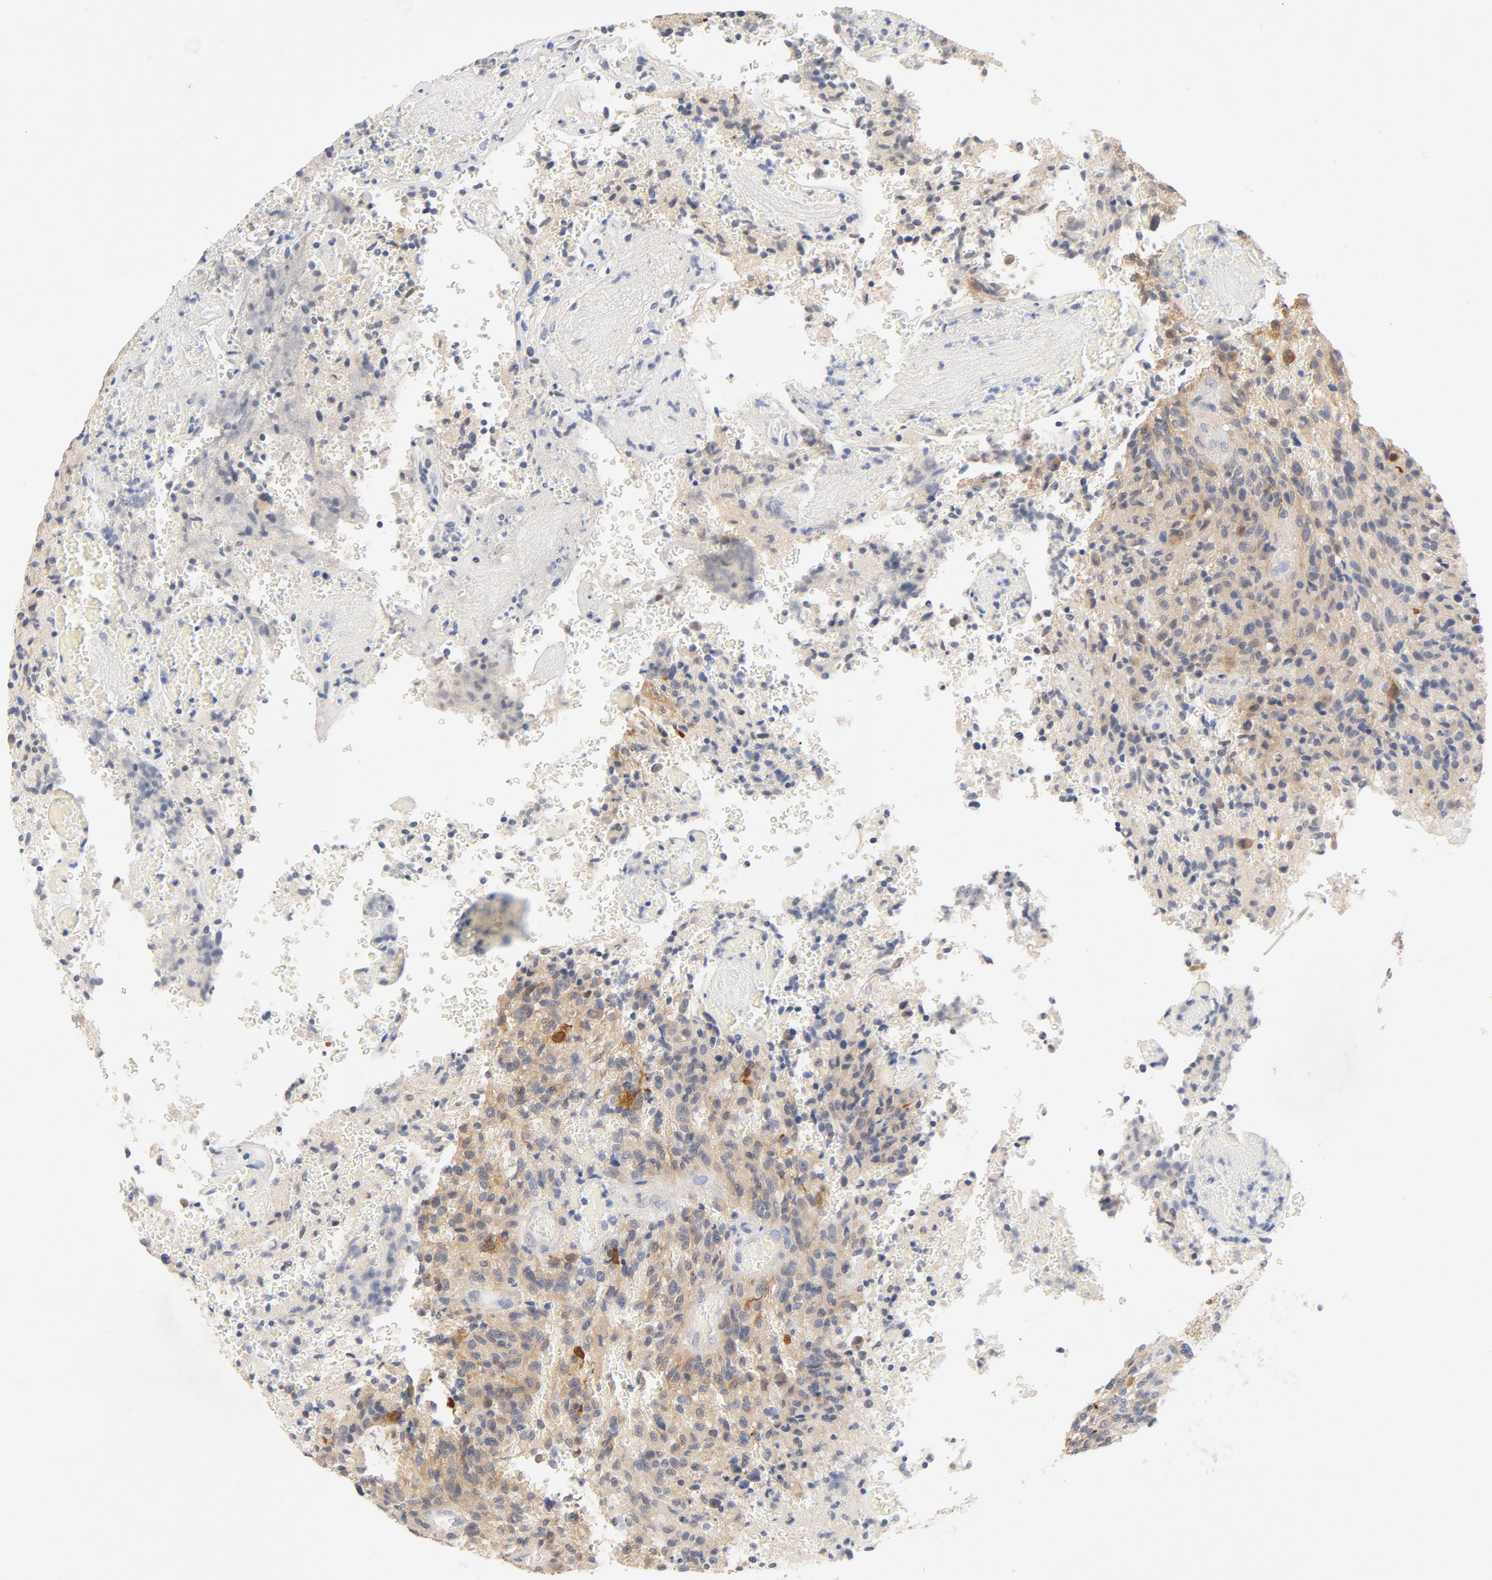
{"staining": {"intensity": "moderate", "quantity": ">75%", "location": "cytoplasmic/membranous"}, "tissue": "glioma", "cell_type": "Tumor cells", "image_type": "cancer", "snomed": [{"axis": "morphology", "description": "Normal tissue, NOS"}, {"axis": "morphology", "description": "Glioma, malignant, High grade"}, {"axis": "topography", "description": "Cerebral cortex"}], "caption": "Human glioma stained with a protein marker exhibits moderate staining in tumor cells.", "gene": "STAT1", "patient": {"sex": "male", "age": 56}}